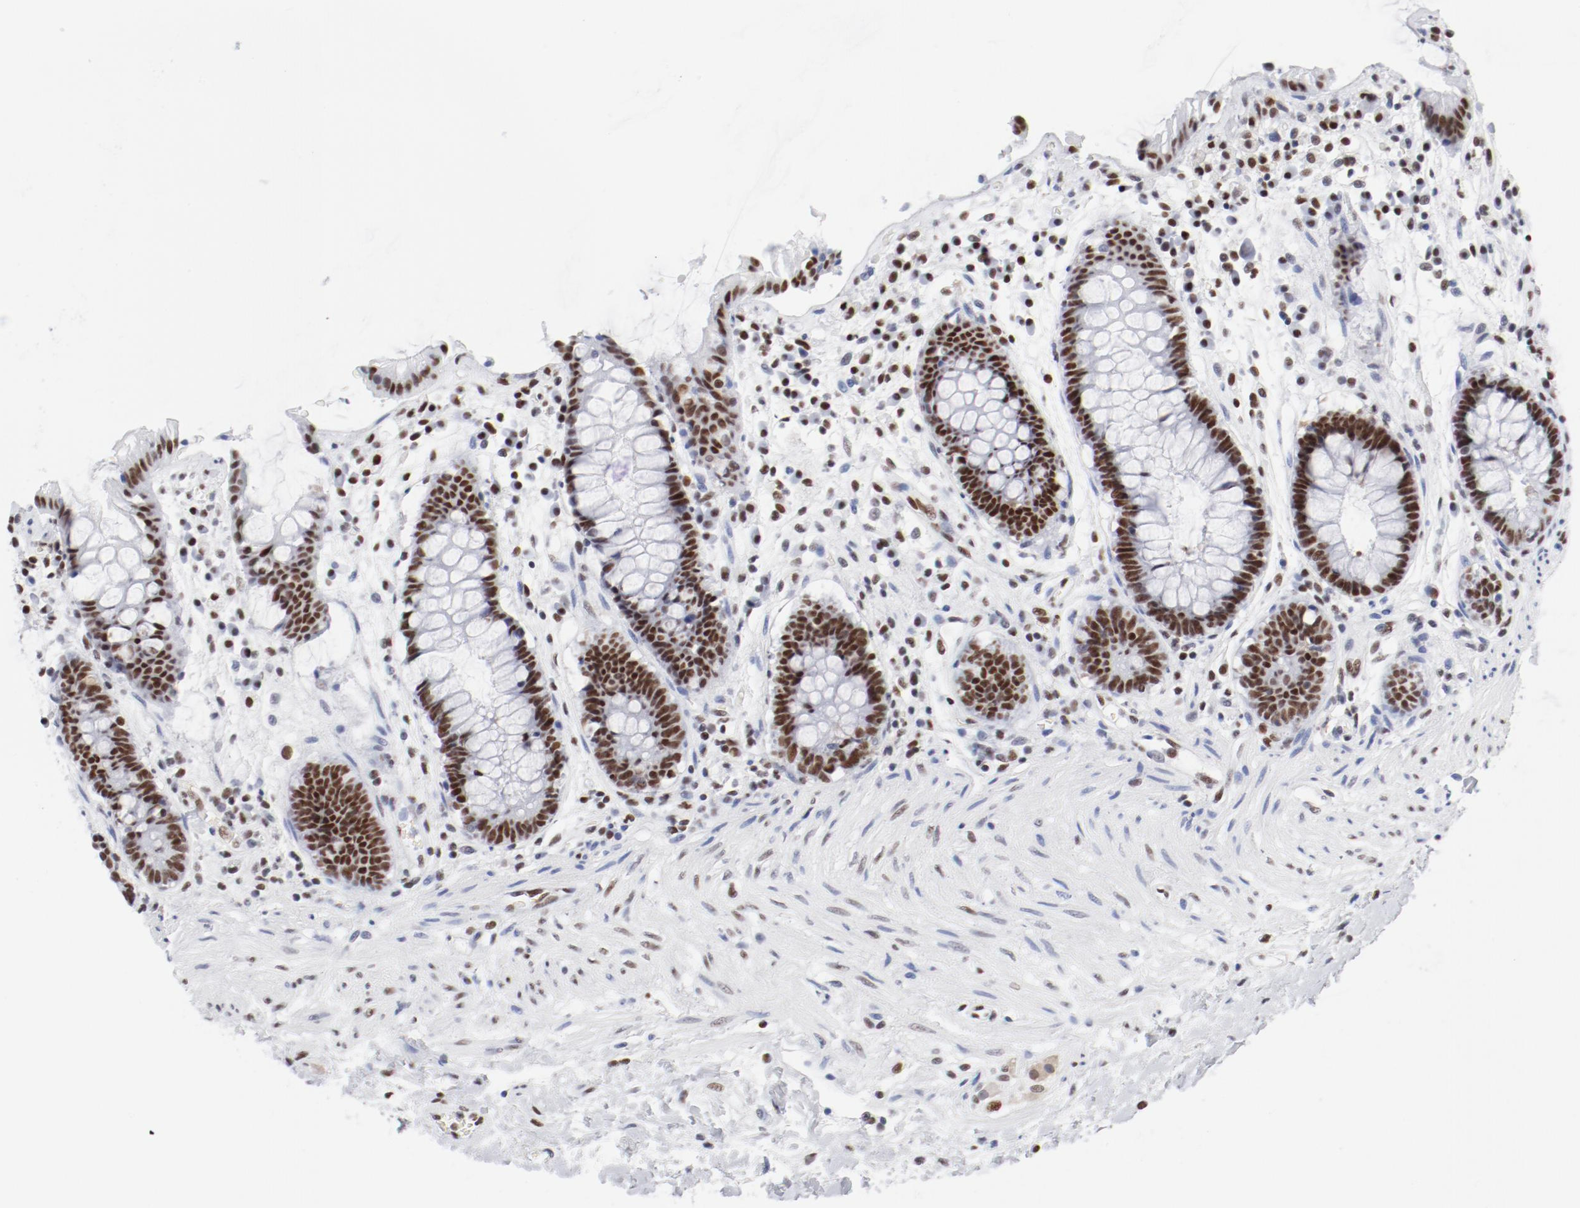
{"staining": {"intensity": "strong", "quantity": ">75%", "location": "nuclear"}, "tissue": "rectum", "cell_type": "Glandular cells", "image_type": "normal", "snomed": [{"axis": "morphology", "description": "Normal tissue, NOS"}, {"axis": "topography", "description": "Rectum"}], "caption": "A brown stain highlights strong nuclear positivity of a protein in glandular cells of benign human rectum. The staining is performed using DAB brown chromogen to label protein expression. The nuclei are counter-stained blue using hematoxylin.", "gene": "ATF2", "patient": {"sex": "female", "age": 46}}